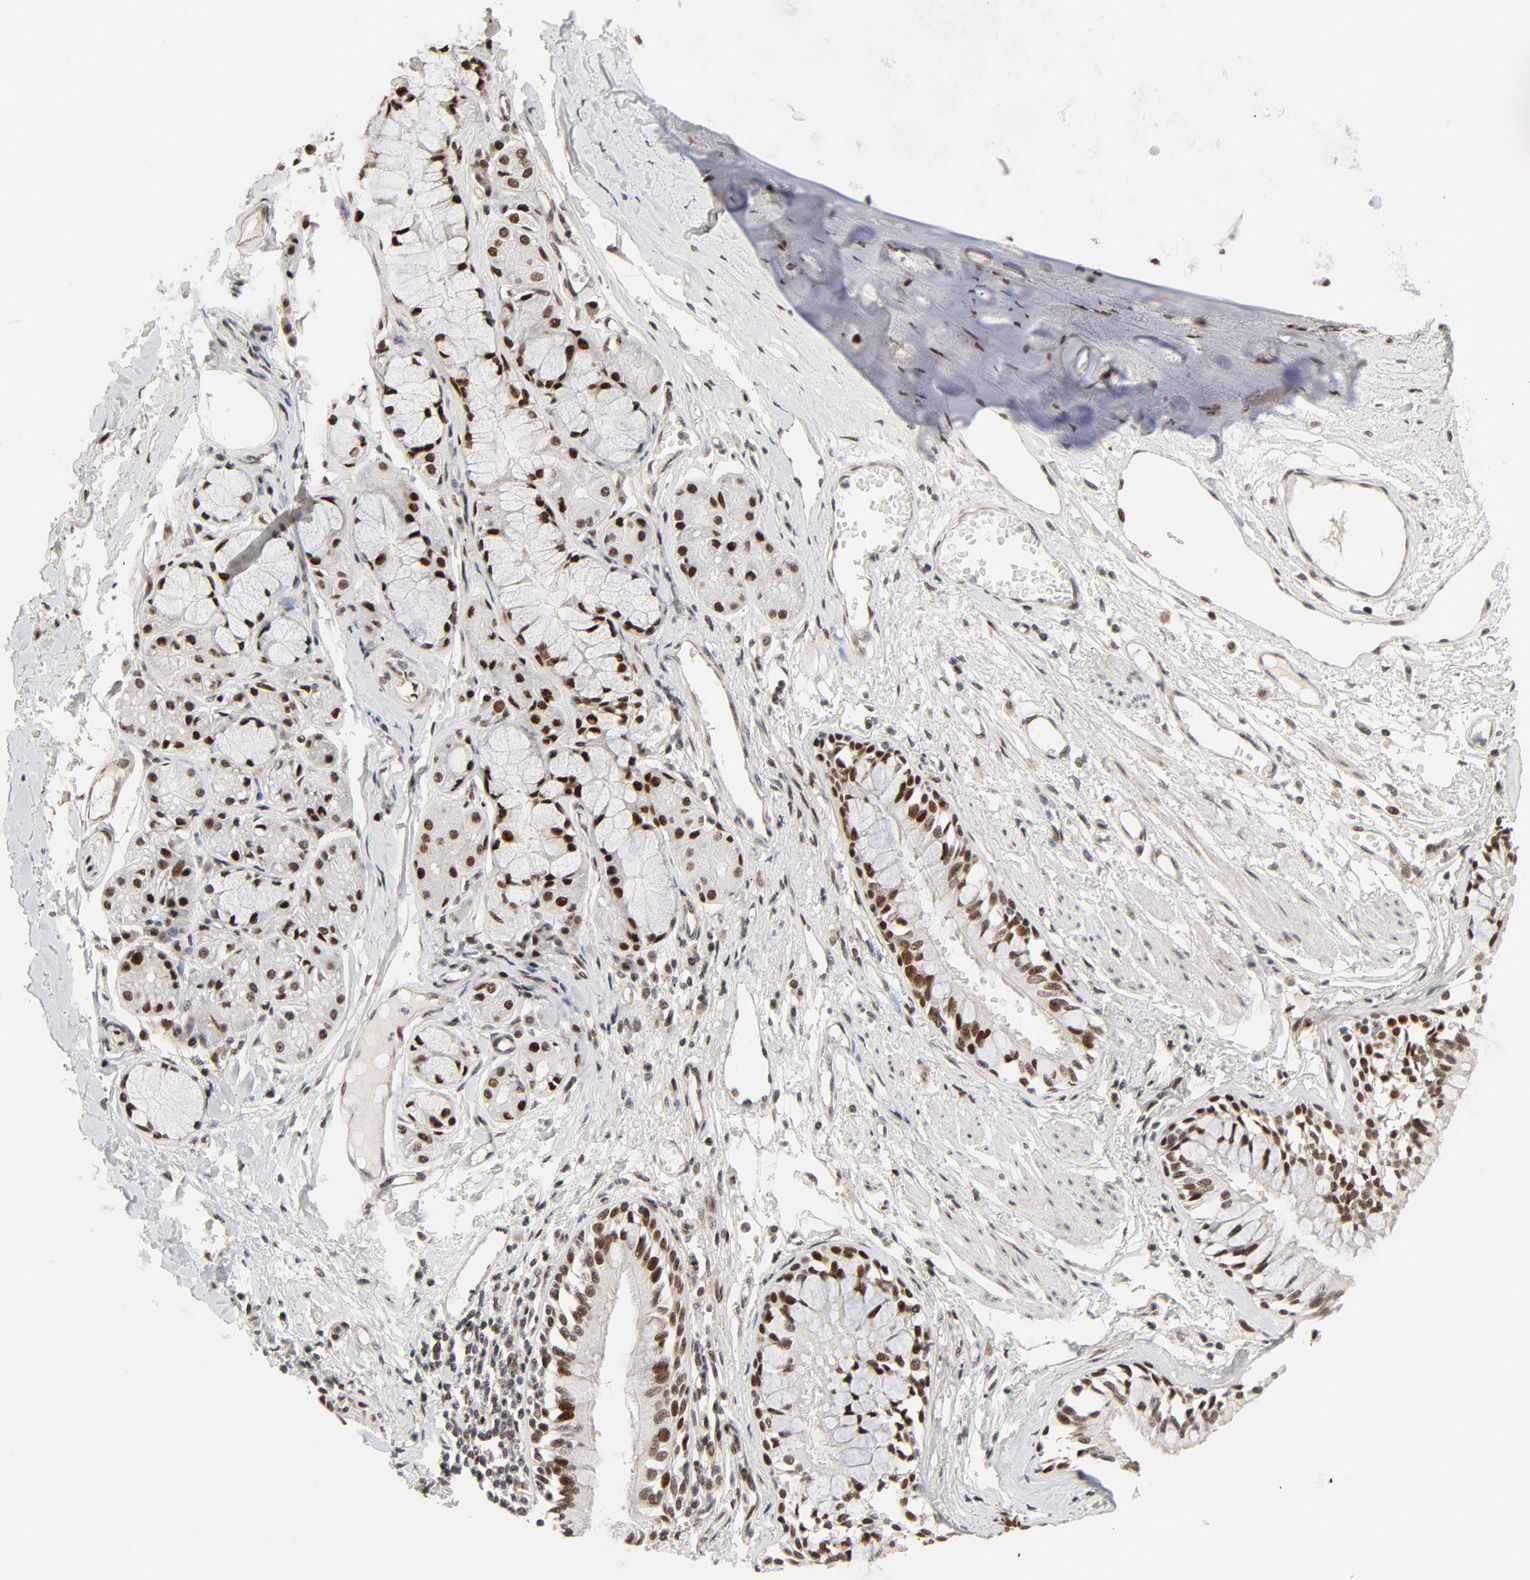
{"staining": {"intensity": "strong", "quantity": ">75%", "location": "nuclear"}, "tissue": "bronchus", "cell_type": "Respiratory epithelial cells", "image_type": "normal", "snomed": [{"axis": "morphology", "description": "Normal tissue, NOS"}, {"axis": "topography", "description": "Bronchus"}, {"axis": "topography", "description": "Lung"}], "caption": "A brown stain highlights strong nuclear expression of a protein in respiratory epithelial cells of normal human bronchus. The staining was performed using DAB (3,3'-diaminobenzidine) to visualize the protein expression in brown, while the nuclei were stained in blue with hematoxylin (Magnification: 20x).", "gene": "GTF2I", "patient": {"sex": "female", "age": 56}}